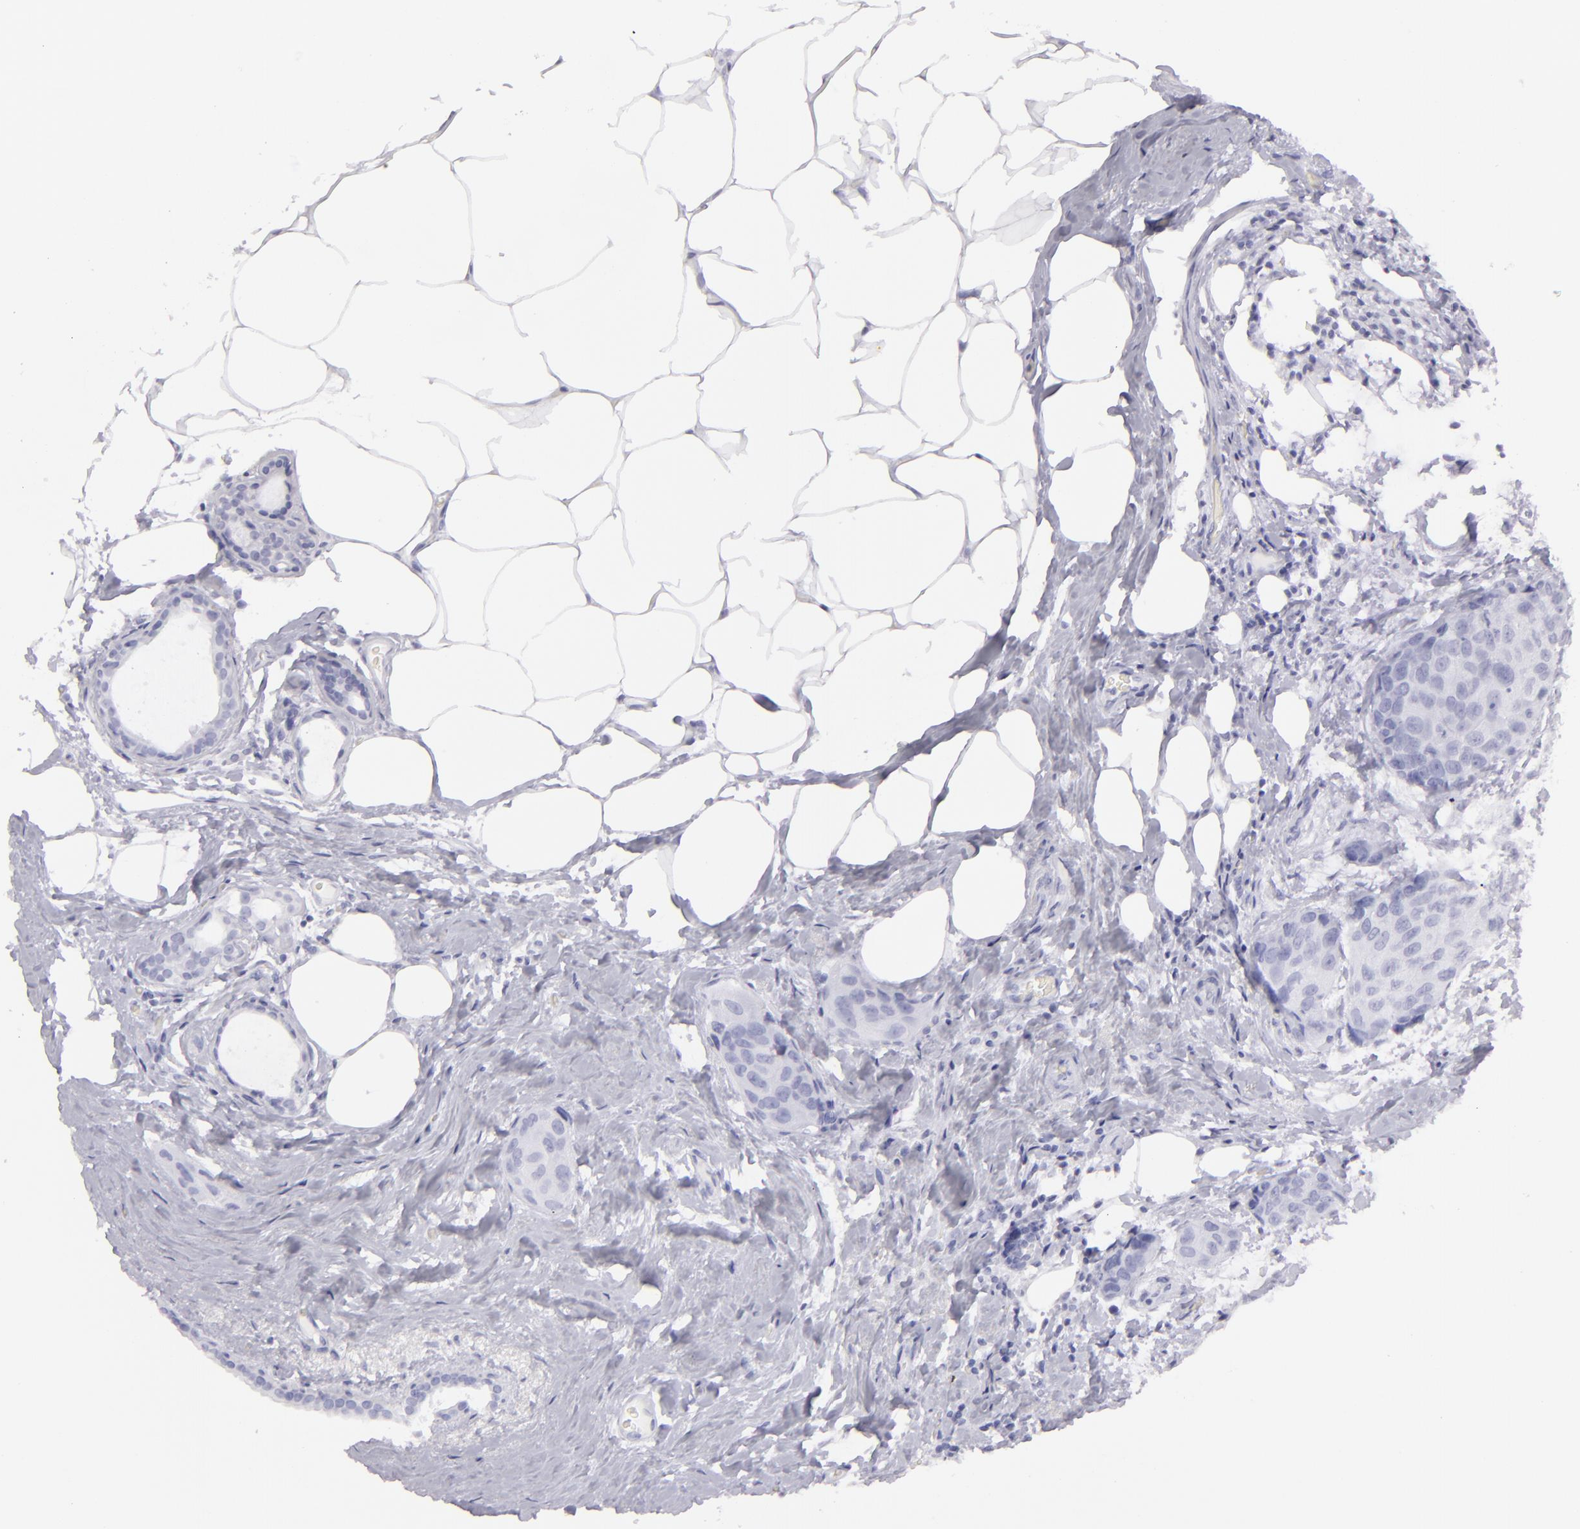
{"staining": {"intensity": "negative", "quantity": "none", "location": "none"}, "tissue": "breast cancer", "cell_type": "Tumor cells", "image_type": "cancer", "snomed": [{"axis": "morphology", "description": "Duct carcinoma"}, {"axis": "topography", "description": "Breast"}], "caption": "Human breast cancer (infiltrating ductal carcinoma) stained for a protein using immunohistochemistry (IHC) demonstrates no positivity in tumor cells.", "gene": "FLG", "patient": {"sex": "female", "age": 68}}